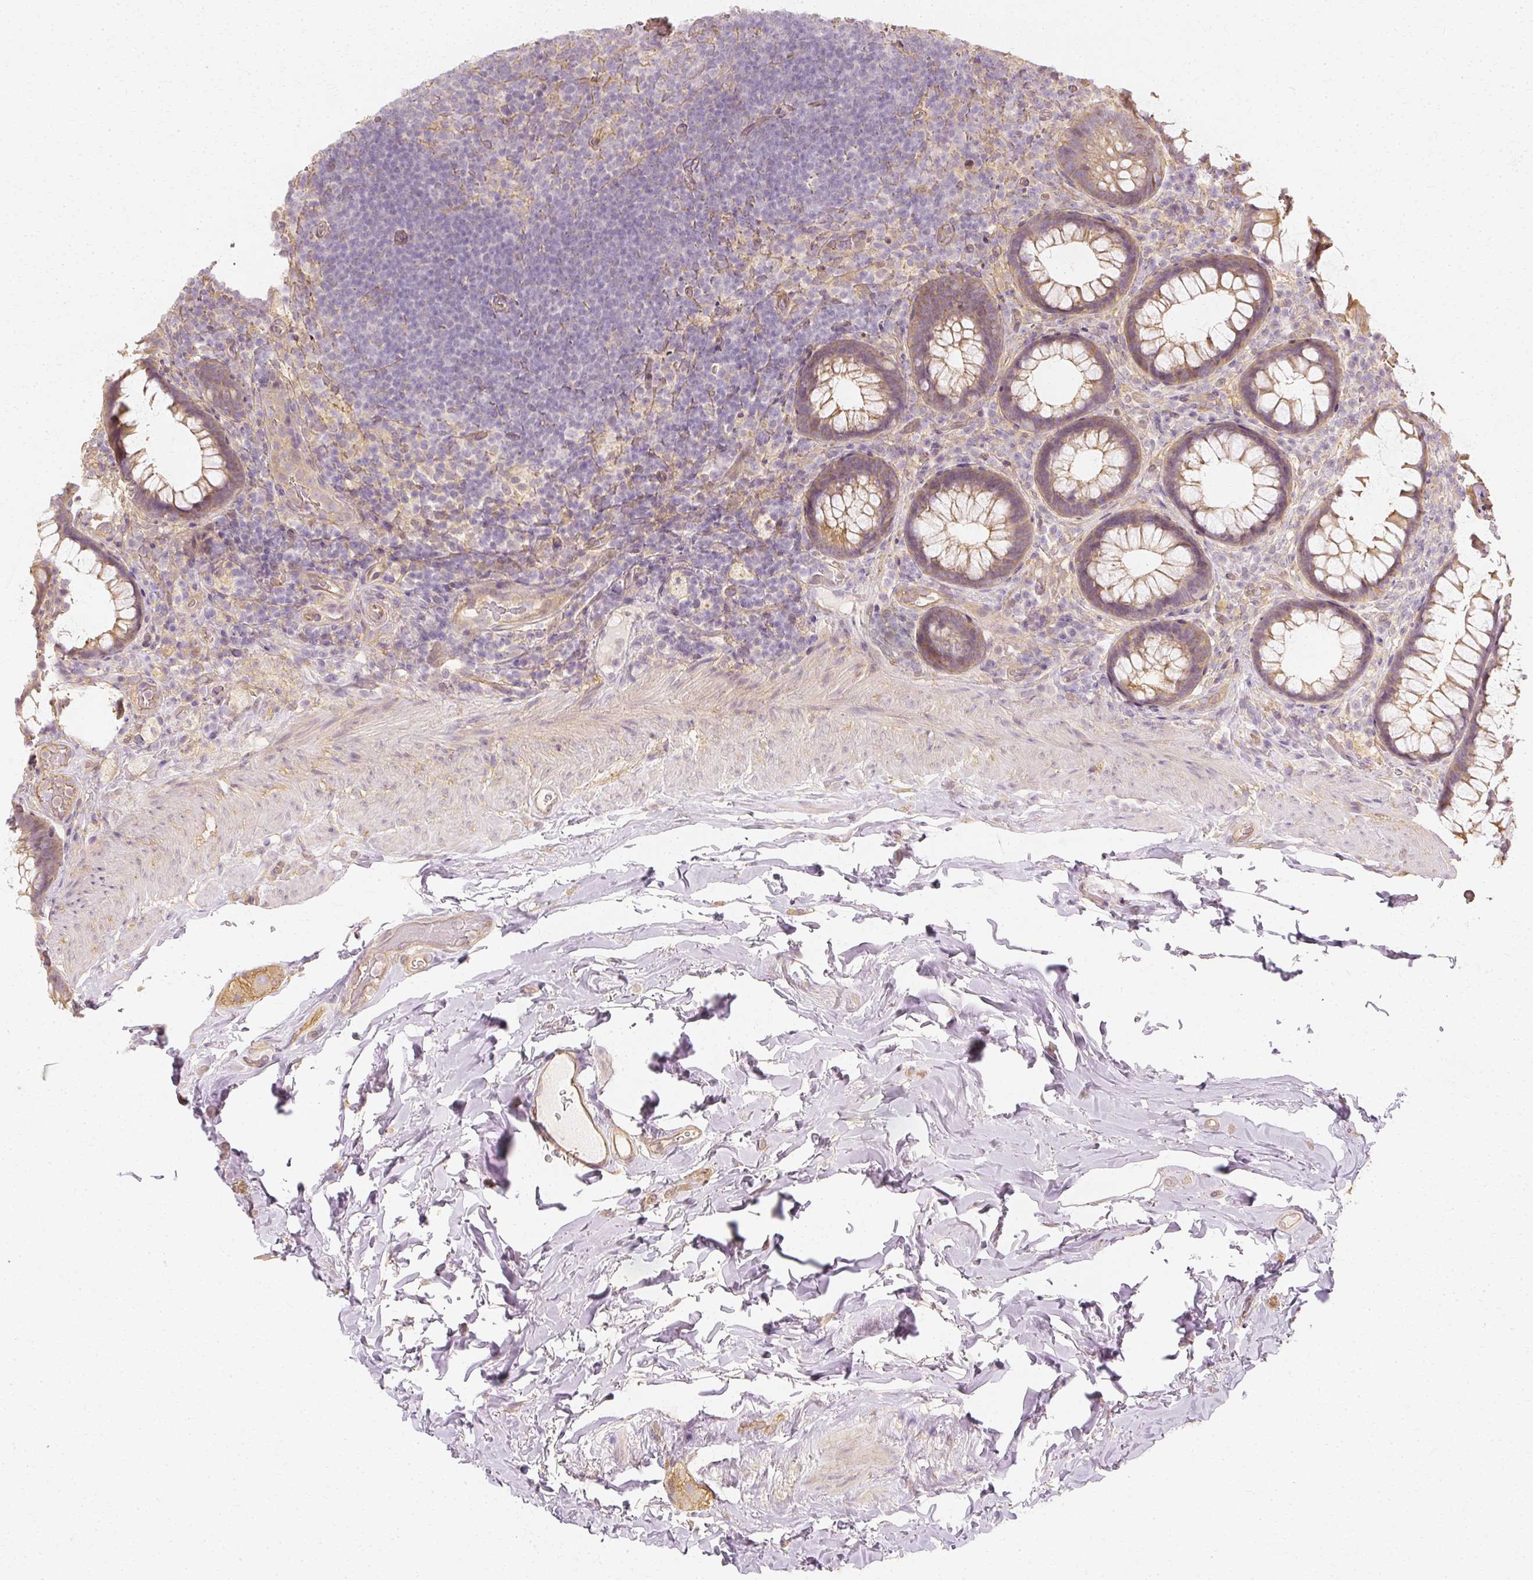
{"staining": {"intensity": "moderate", "quantity": ">75%", "location": "cytoplasmic/membranous"}, "tissue": "rectum", "cell_type": "Glandular cells", "image_type": "normal", "snomed": [{"axis": "morphology", "description": "Normal tissue, NOS"}, {"axis": "topography", "description": "Rectum"}], "caption": "Immunohistochemistry (IHC) (DAB (3,3'-diaminobenzidine)) staining of unremarkable rectum exhibits moderate cytoplasmic/membranous protein expression in about >75% of glandular cells. (brown staining indicates protein expression, while blue staining denotes nuclei).", "gene": "GNAQ", "patient": {"sex": "female", "age": 69}}